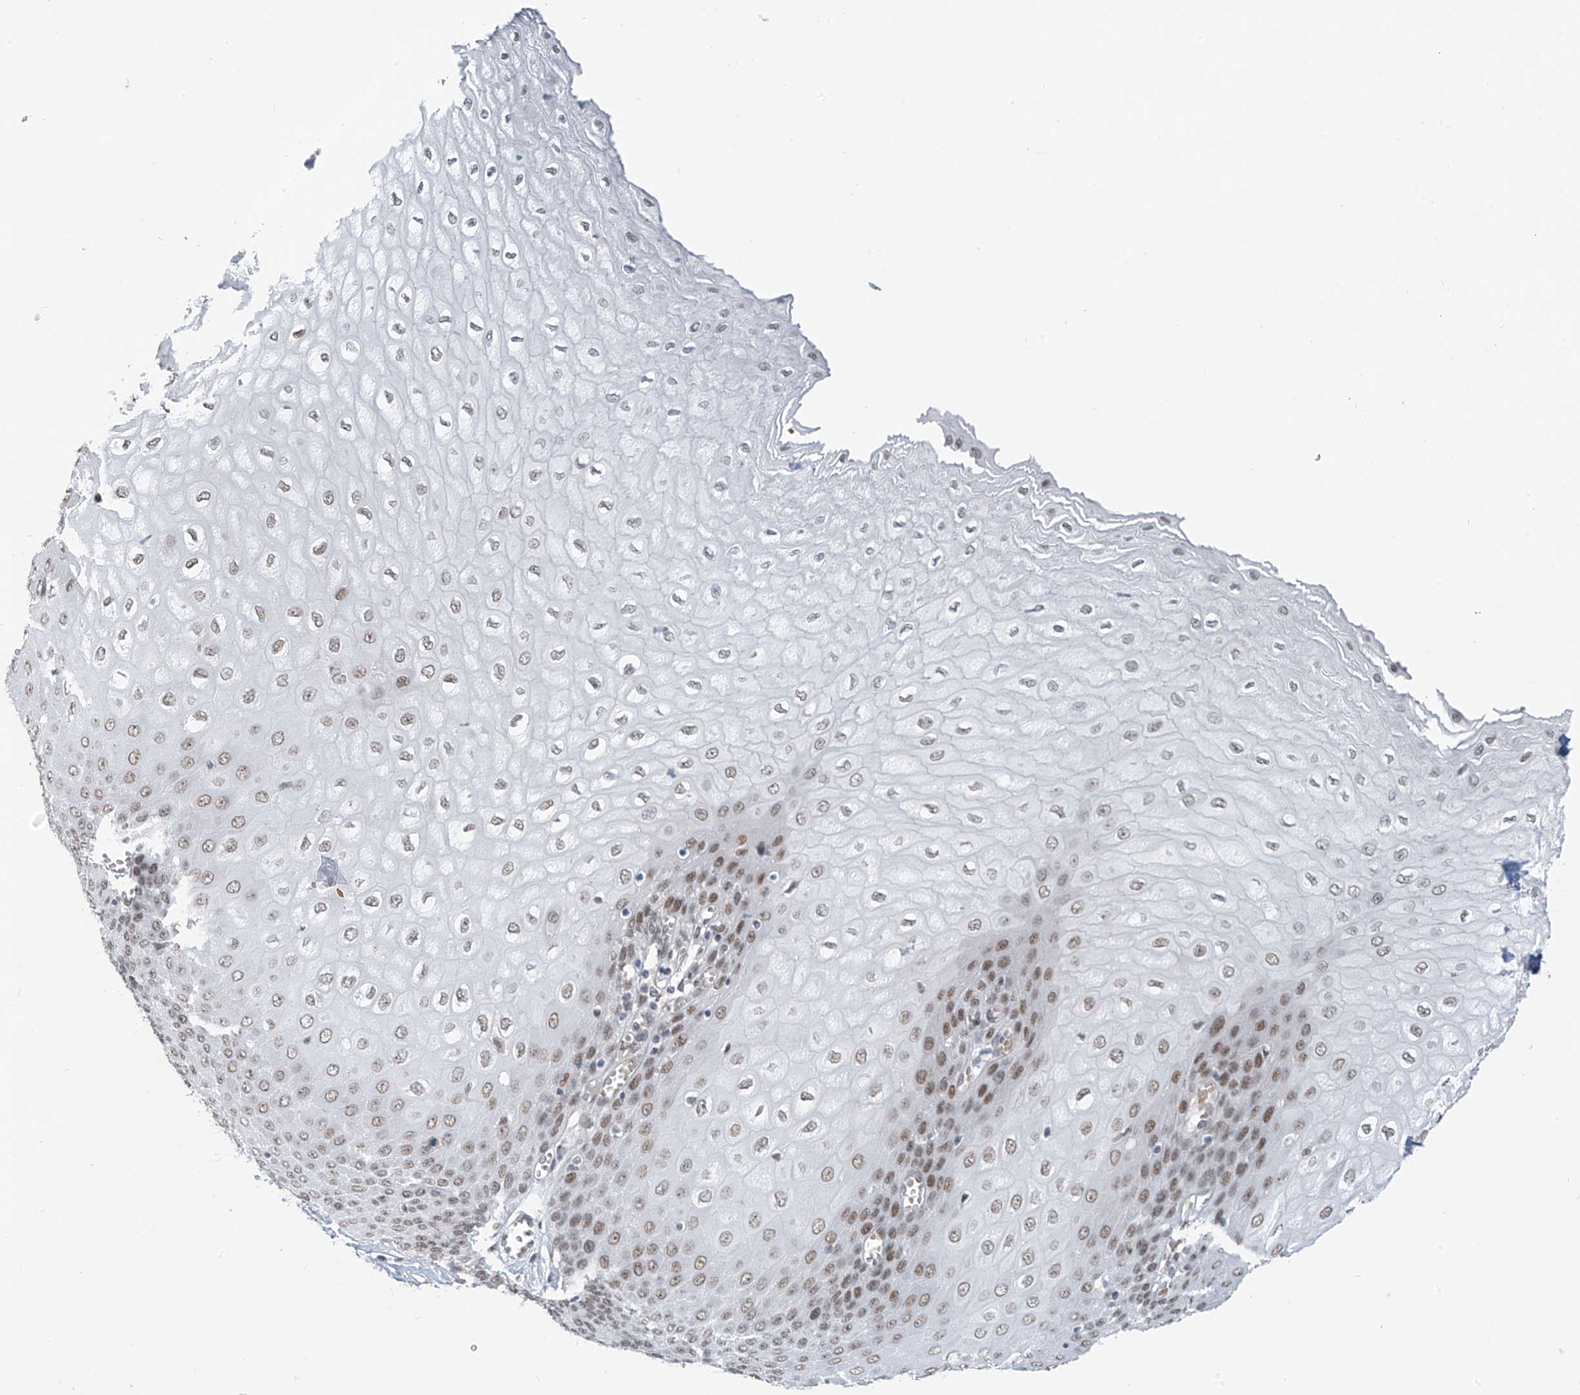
{"staining": {"intensity": "moderate", "quantity": ">75%", "location": "nuclear"}, "tissue": "esophagus", "cell_type": "Squamous epithelial cells", "image_type": "normal", "snomed": [{"axis": "morphology", "description": "Normal tissue, NOS"}, {"axis": "topography", "description": "Esophagus"}], "caption": "Esophagus stained for a protein exhibits moderate nuclear positivity in squamous epithelial cells. (brown staining indicates protein expression, while blue staining denotes nuclei).", "gene": "MCM9", "patient": {"sex": "male", "age": 60}}